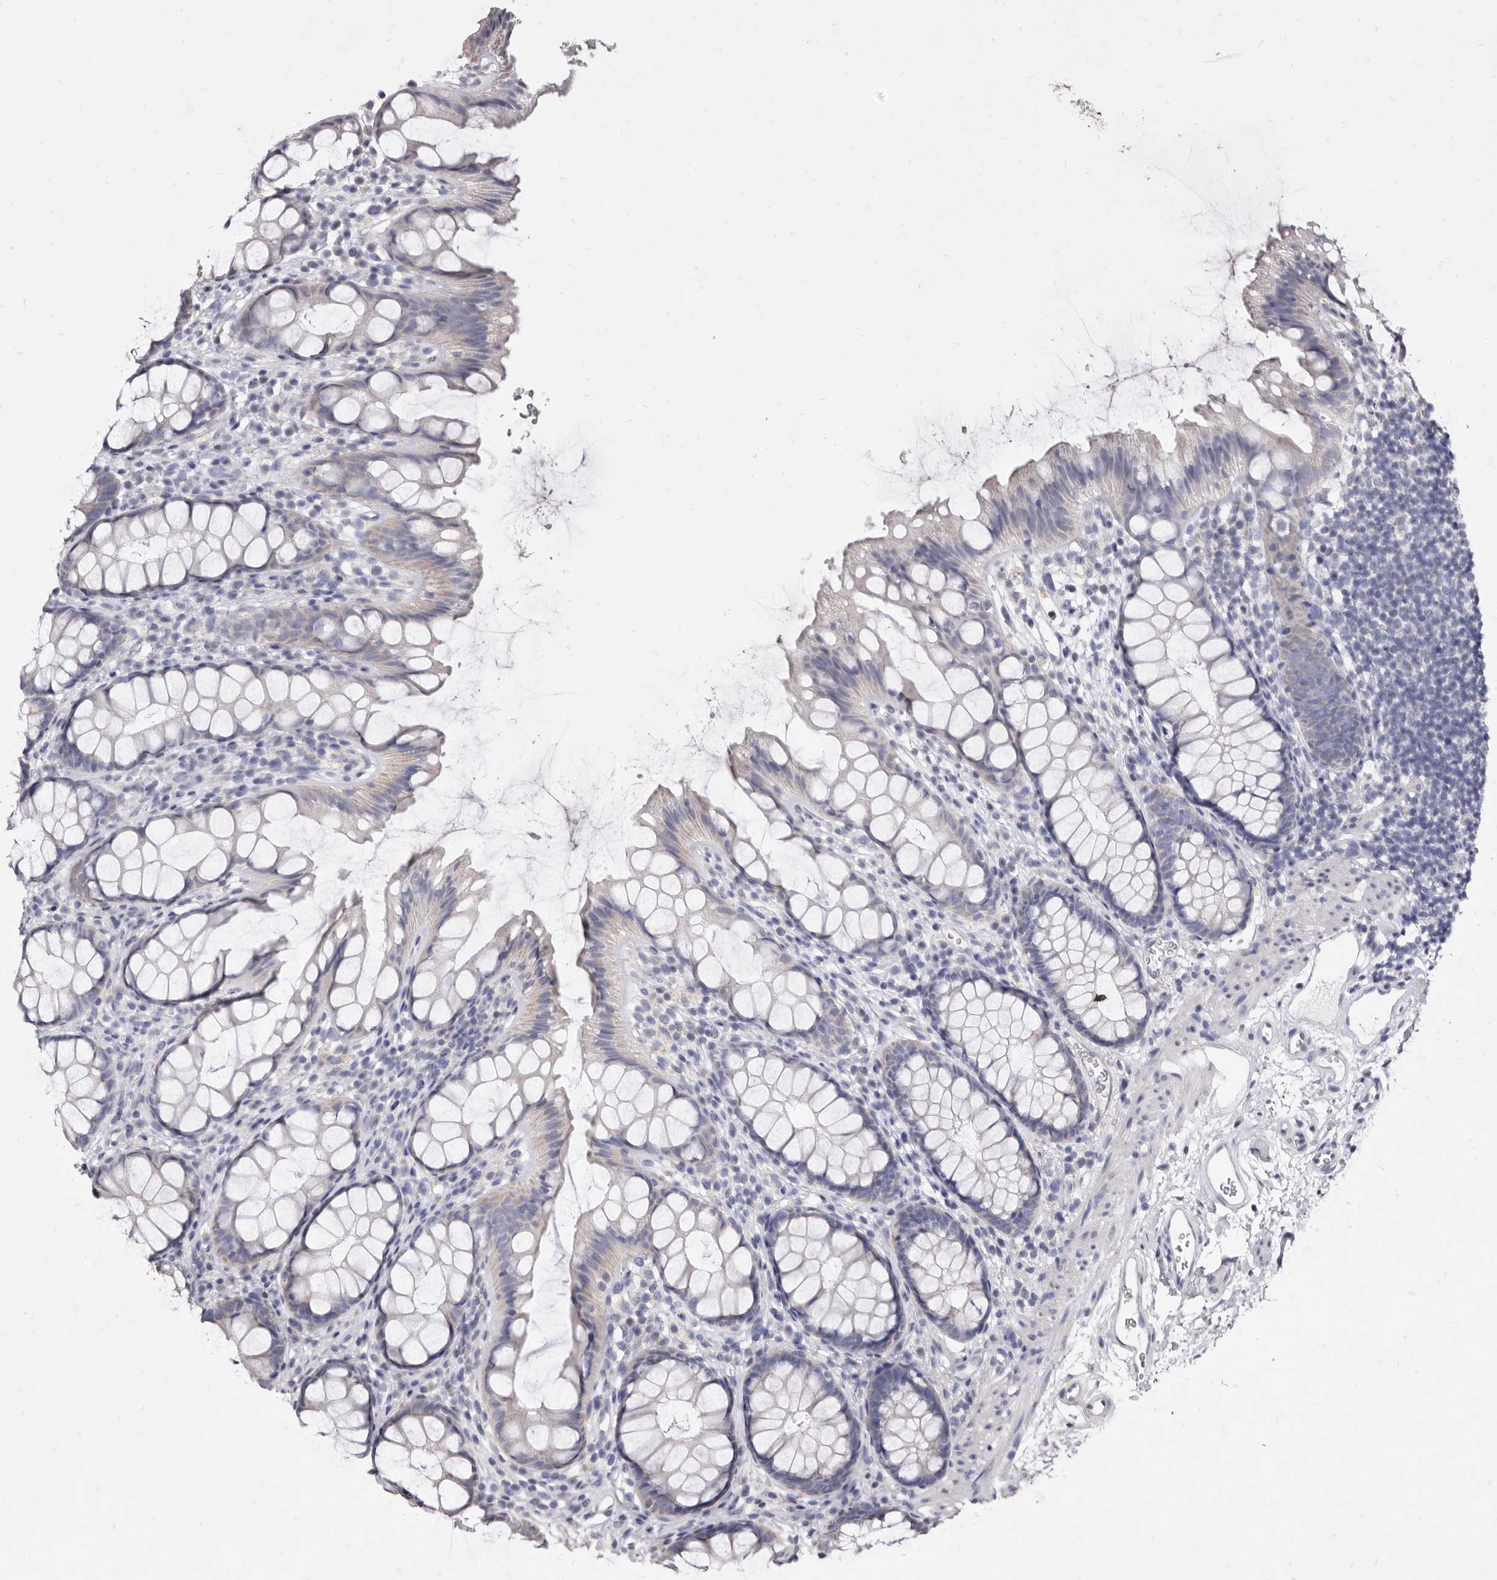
{"staining": {"intensity": "weak", "quantity": "<25%", "location": "cytoplasmic/membranous"}, "tissue": "rectum", "cell_type": "Glandular cells", "image_type": "normal", "snomed": [{"axis": "morphology", "description": "Normal tissue, NOS"}, {"axis": "topography", "description": "Rectum"}], "caption": "An immunohistochemistry histopathology image of unremarkable rectum is shown. There is no staining in glandular cells of rectum. Brightfield microscopy of immunohistochemistry (IHC) stained with DAB (3,3'-diaminobenzidine) (brown) and hematoxylin (blue), captured at high magnification.", "gene": "CYP2E1", "patient": {"sex": "female", "age": 65}}